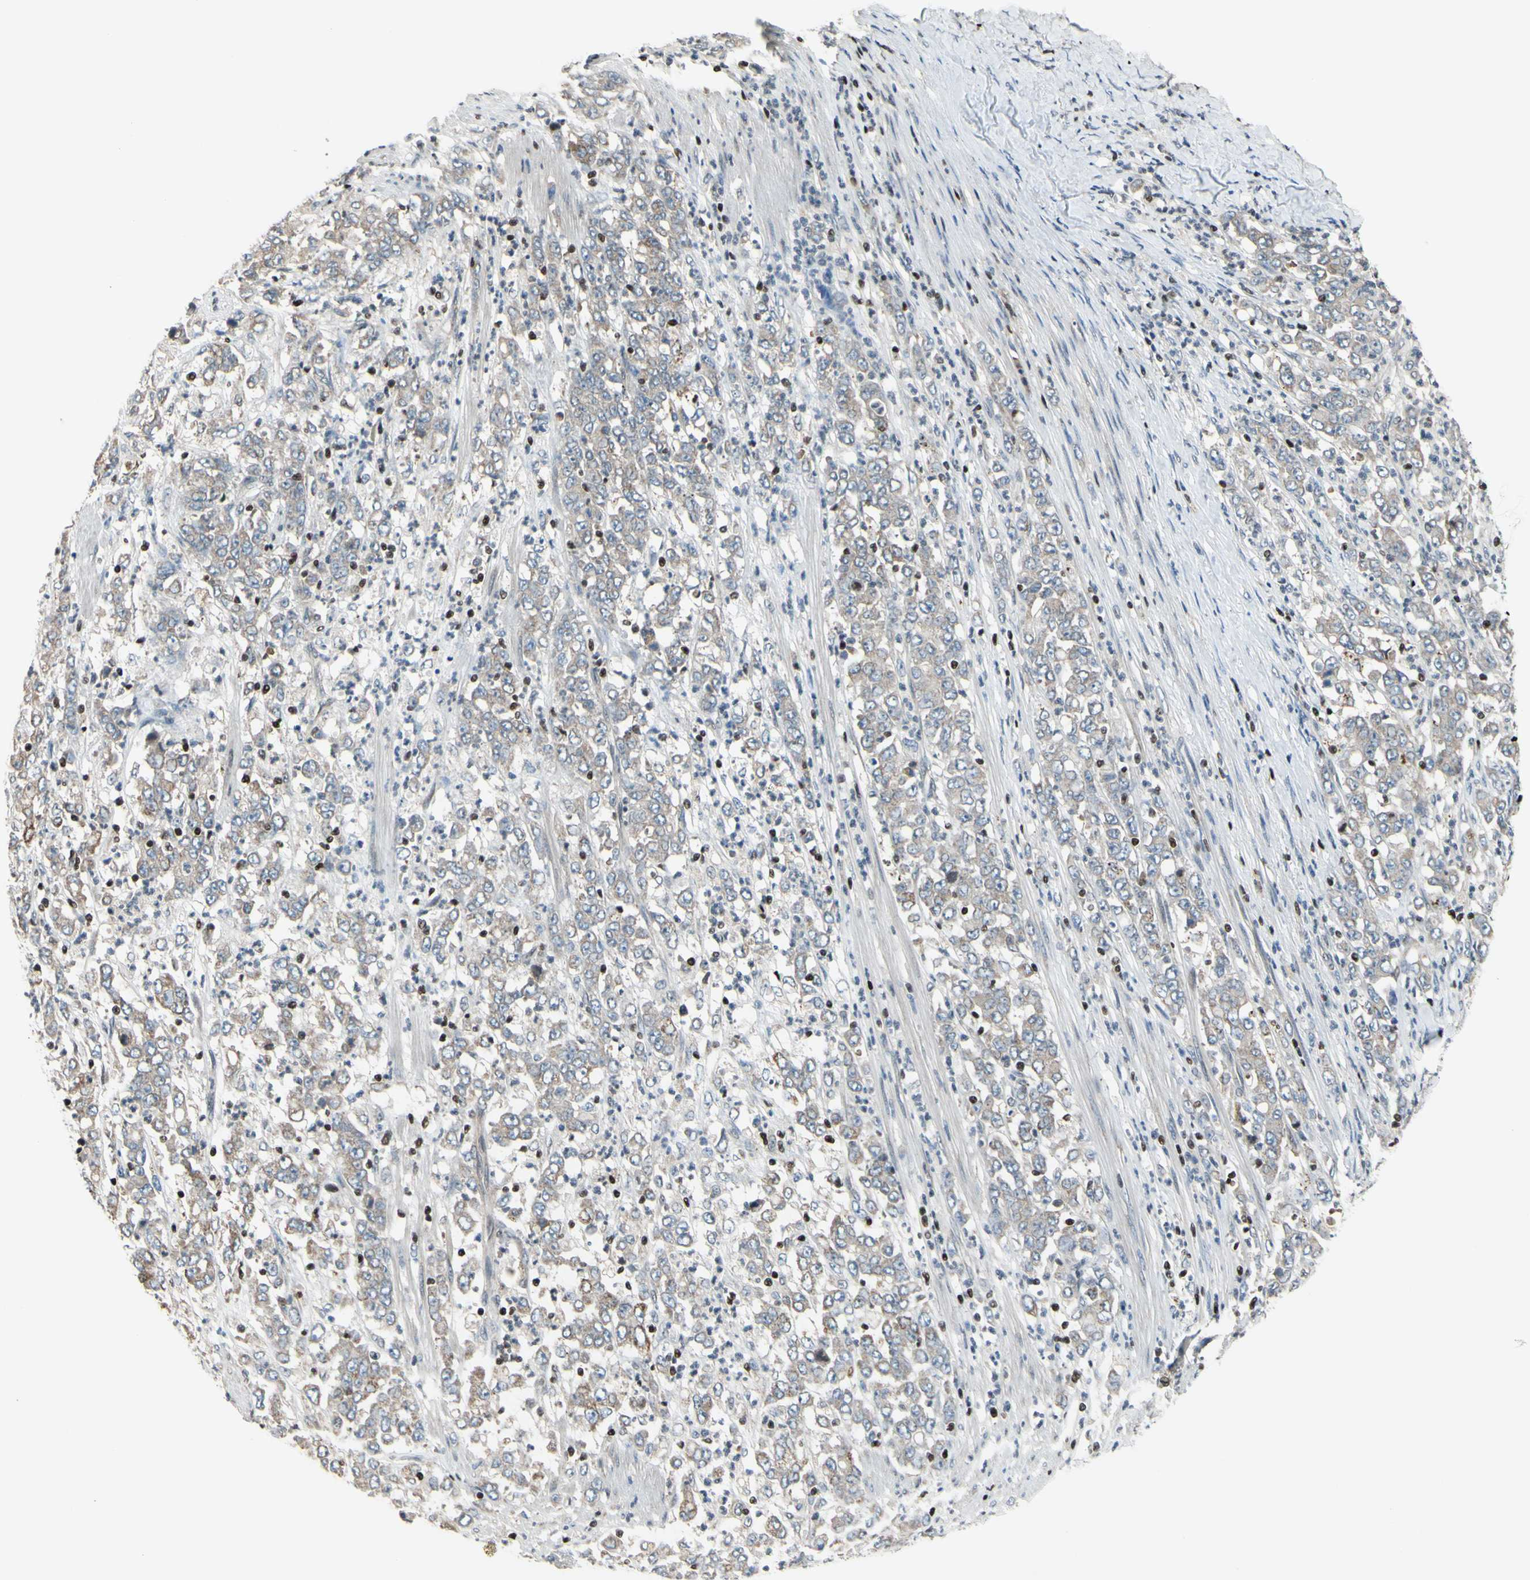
{"staining": {"intensity": "weak", "quantity": "<25%", "location": "cytoplasmic/membranous"}, "tissue": "stomach cancer", "cell_type": "Tumor cells", "image_type": "cancer", "snomed": [{"axis": "morphology", "description": "Adenocarcinoma, NOS"}, {"axis": "topography", "description": "Stomach, lower"}], "caption": "An immunohistochemistry (IHC) micrograph of stomach adenocarcinoma is shown. There is no staining in tumor cells of stomach adenocarcinoma. (DAB immunohistochemistry (IHC) visualized using brightfield microscopy, high magnification).", "gene": "SP4", "patient": {"sex": "female", "age": 71}}